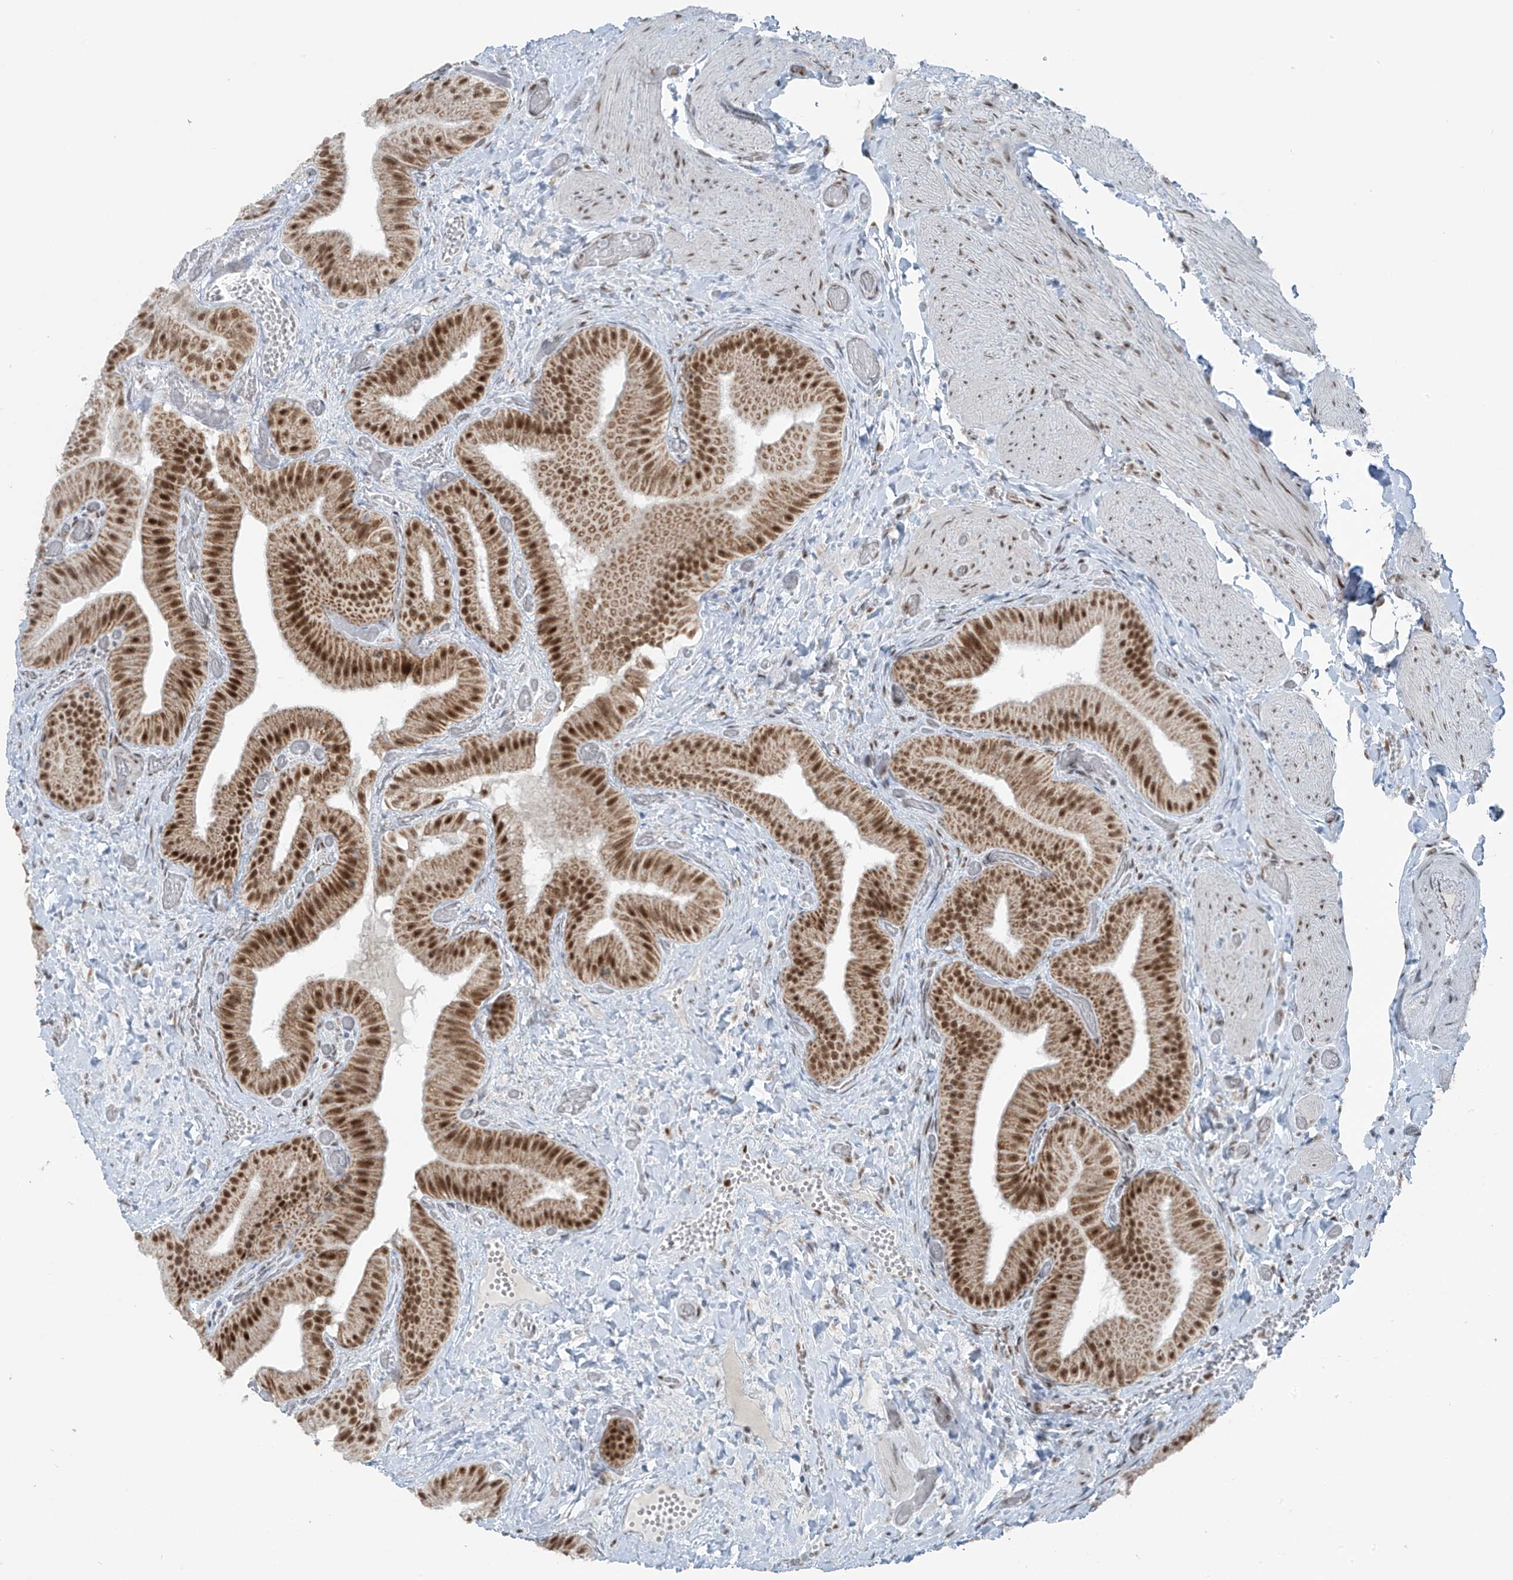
{"staining": {"intensity": "strong", "quantity": ">75%", "location": "cytoplasmic/membranous,nuclear"}, "tissue": "gallbladder", "cell_type": "Glandular cells", "image_type": "normal", "snomed": [{"axis": "morphology", "description": "Normal tissue, NOS"}, {"axis": "topography", "description": "Gallbladder"}], "caption": "A brown stain highlights strong cytoplasmic/membranous,nuclear staining of a protein in glandular cells of benign human gallbladder.", "gene": "WRNIP1", "patient": {"sex": "female", "age": 64}}